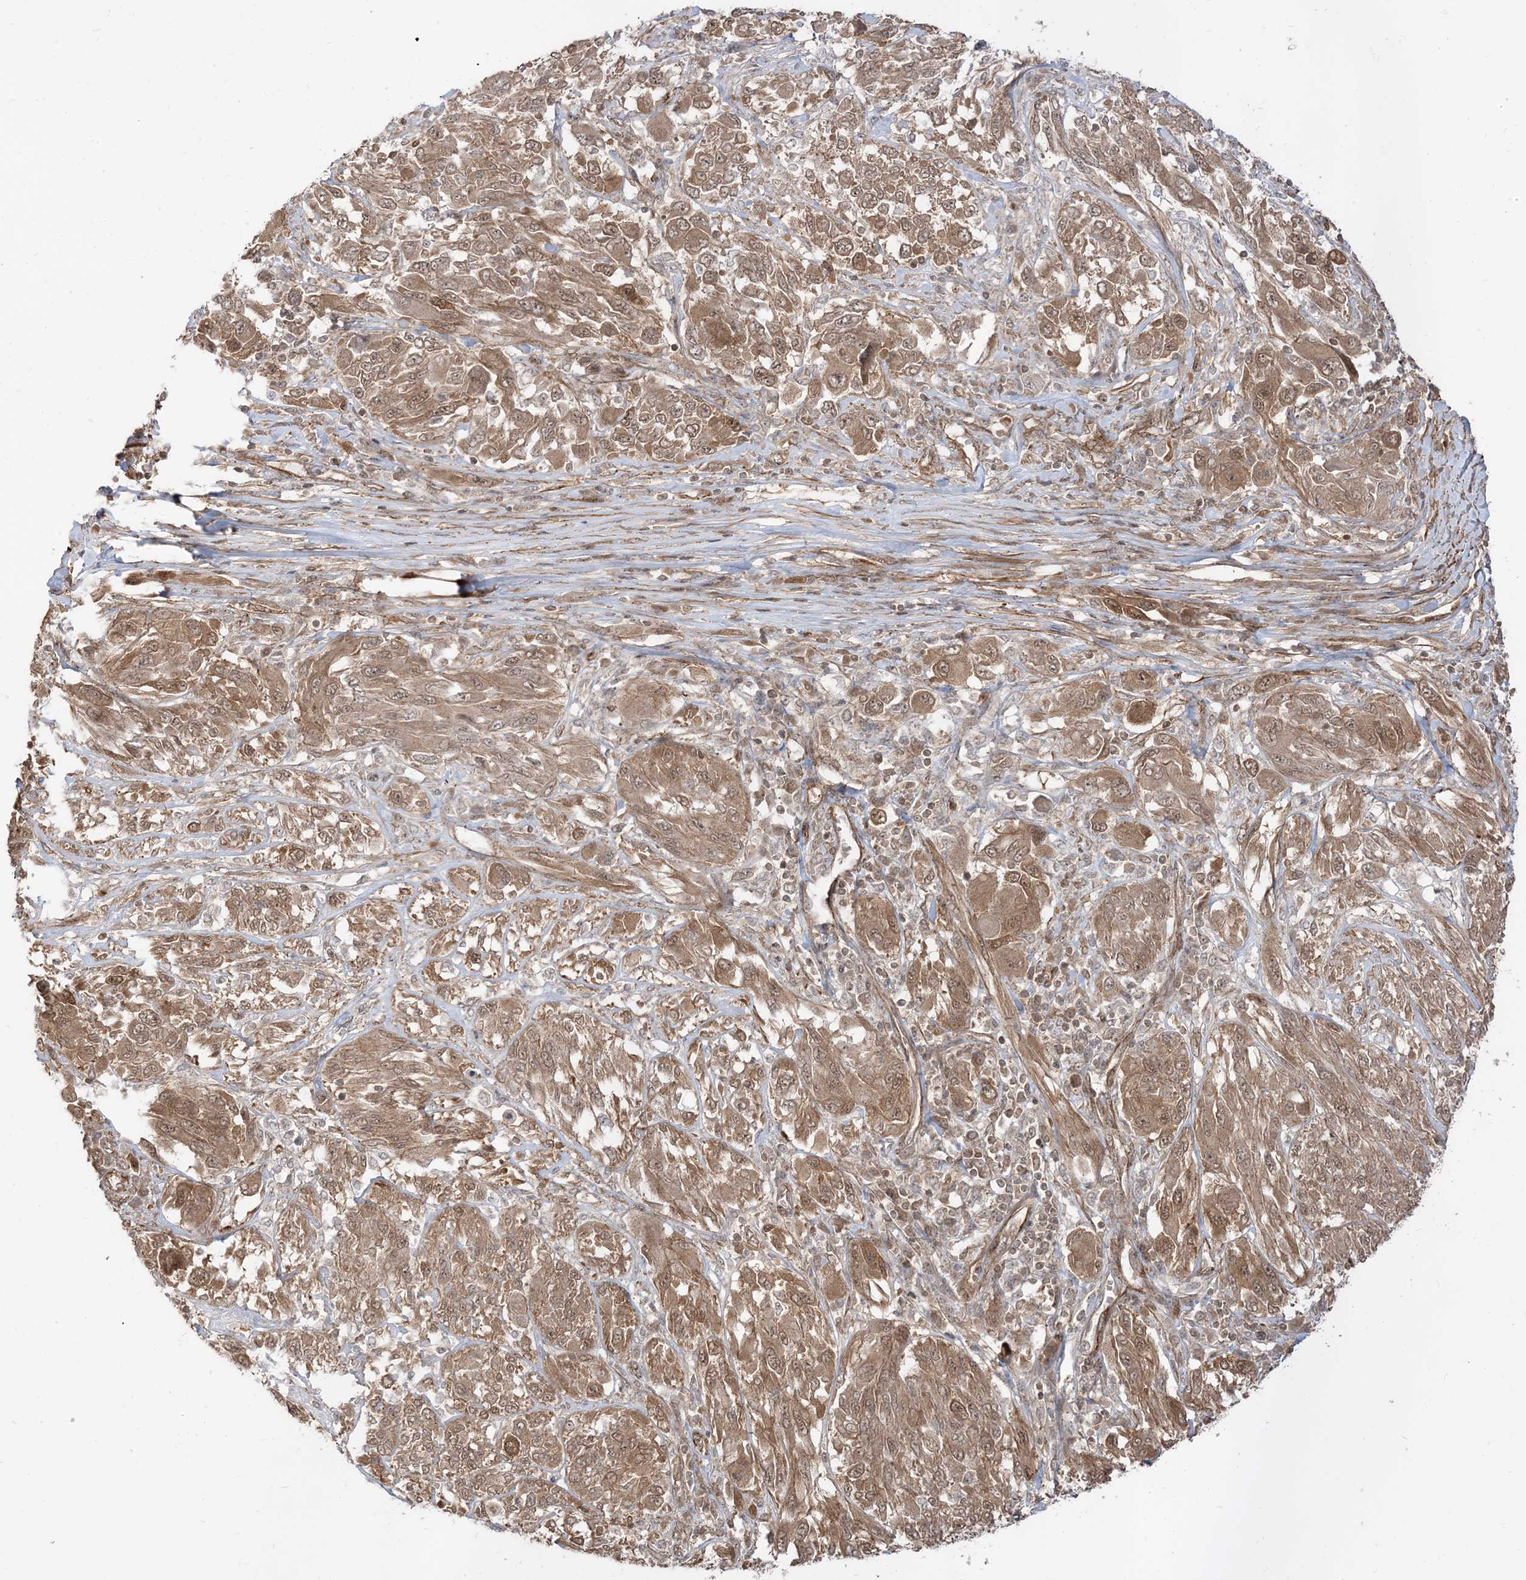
{"staining": {"intensity": "moderate", "quantity": ">75%", "location": "cytoplasmic/membranous,nuclear"}, "tissue": "melanoma", "cell_type": "Tumor cells", "image_type": "cancer", "snomed": [{"axis": "morphology", "description": "Malignant melanoma, NOS"}, {"axis": "topography", "description": "Skin"}], "caption": "Melanoma tissue demonstrates moderate cytoplasmic/membranous and nuclear expression in about >75% of tumor cells", "gene": "TBCC", "patient": {"sex": "female", "age": 91}}